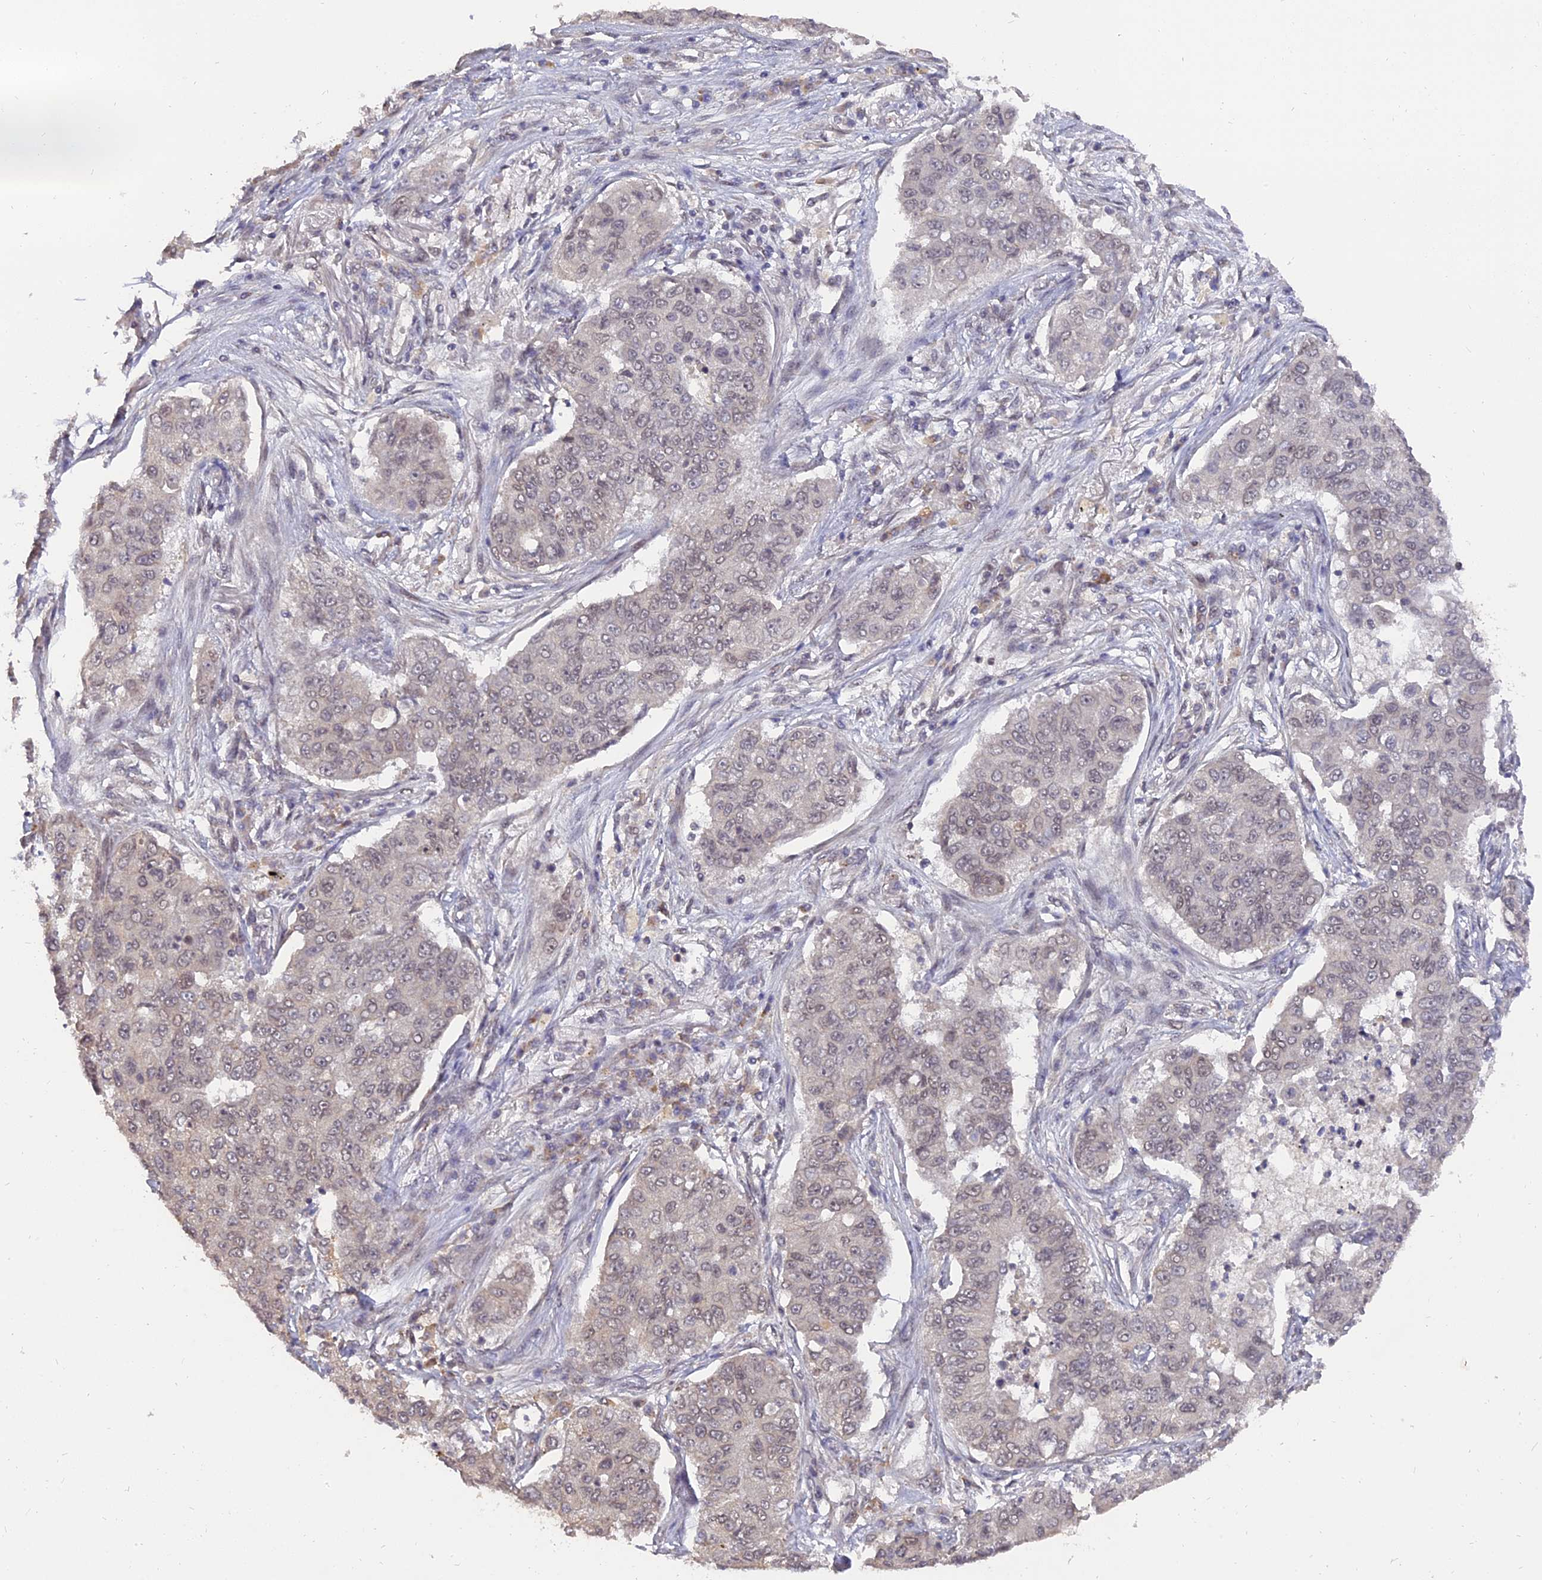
{"staining": {"intensity": "weak", "quantity": "<25%", "location": "nuclear"}, "tissue": "lung cancer", "cell_type": "Tumor cells", "image_type": "cancer", "snomed": [{"axis": "morphology", "description": "Squamous cell carcinoma, NOS"}, {"axis": "topography", "description": "Lung"}], "caption": "Protein analysis of squamous cell carcinoma (lung) shows no significant staining in tumor cells.", "gene": "NR1H3", "patient": {"sex": "male", "age": 74}}